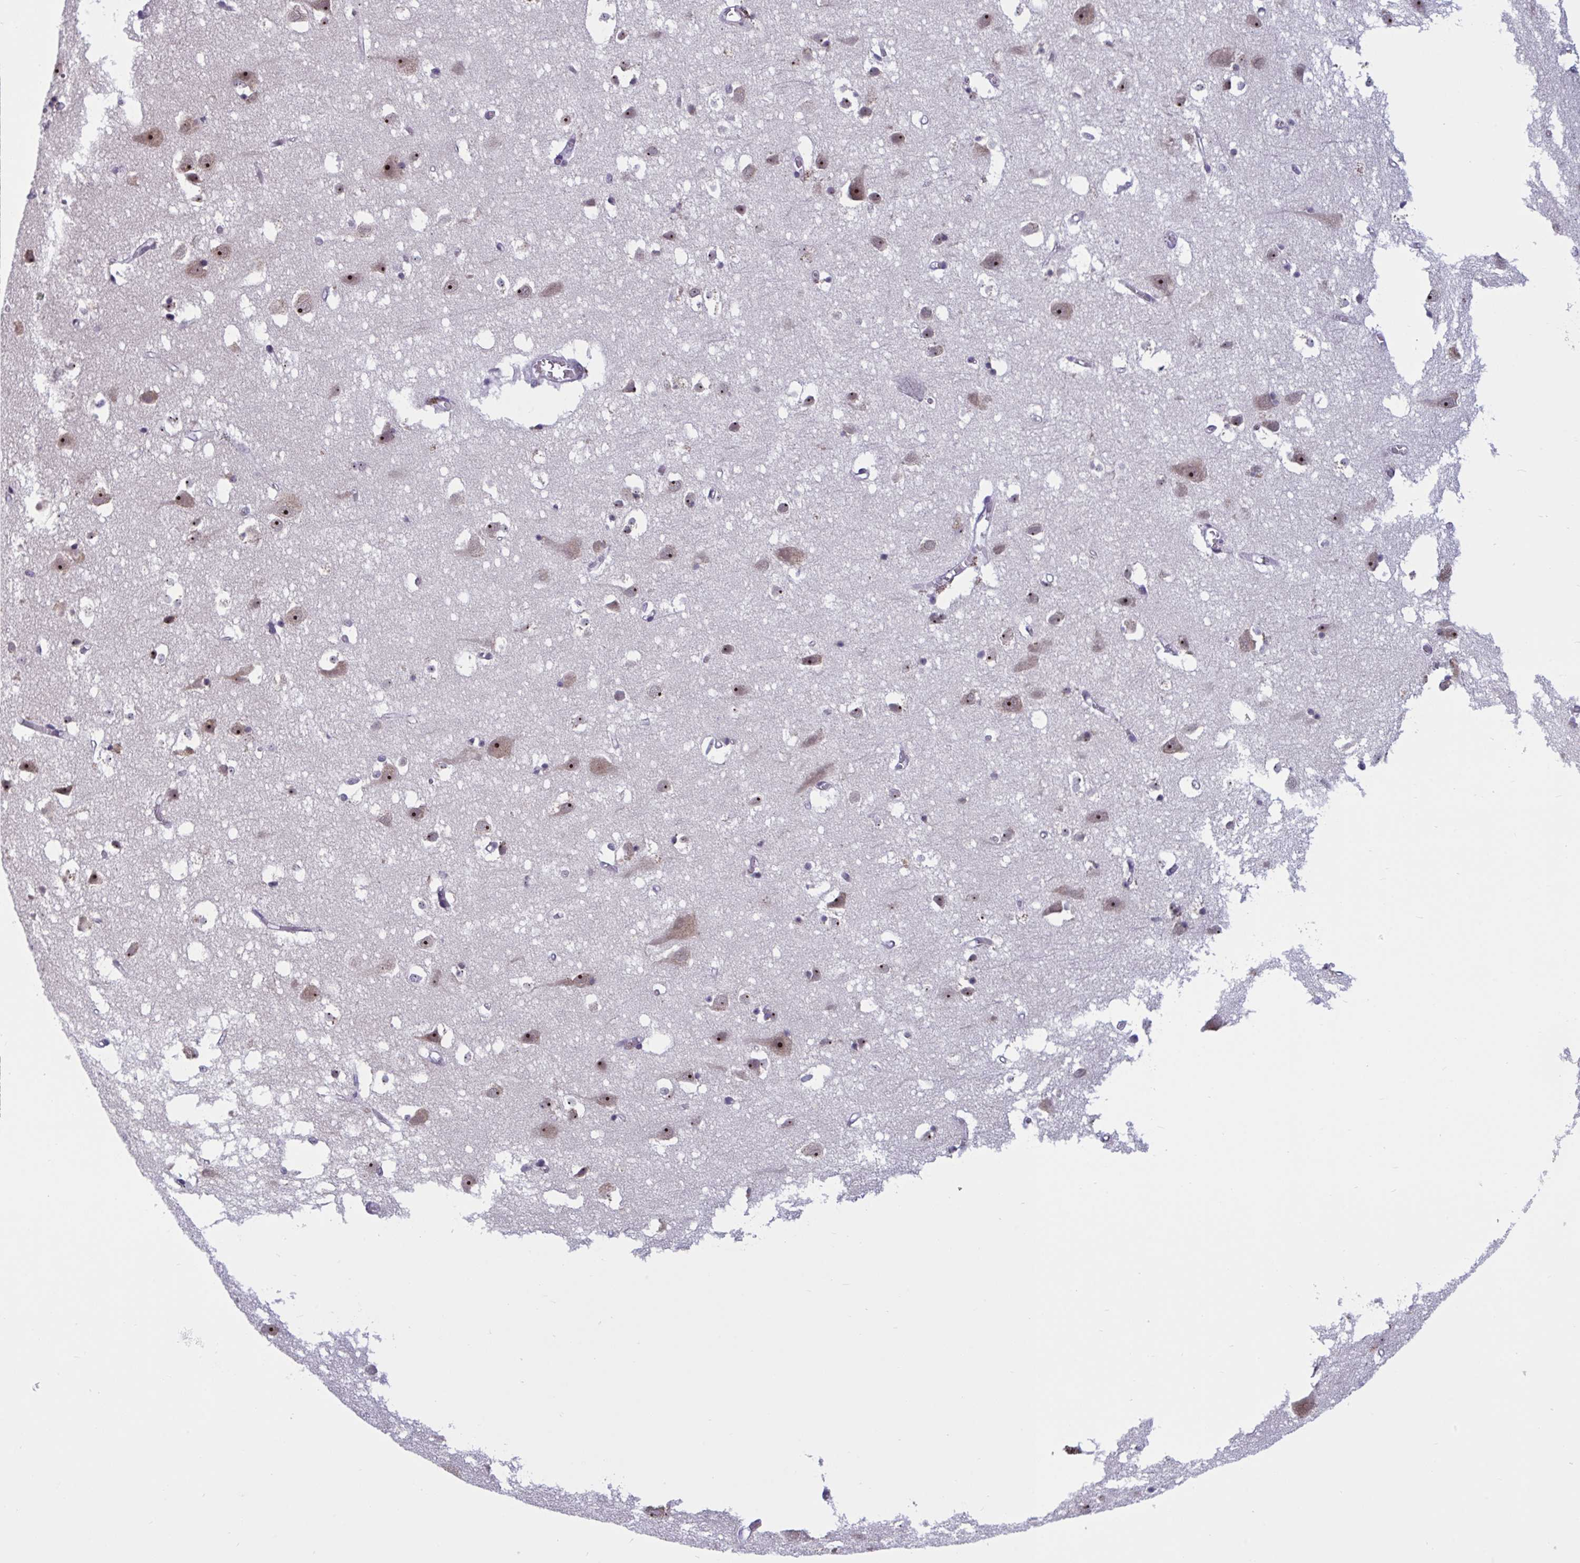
{"staining": {"intensity": "negative", "quantity": "none", "location": "none"}, "tissue": "cerebral cortex", "cell_type": "Endothelial cells", "image_type": "normal", "snomed": [{"axis": "morphology", "description": "Normal tissue, NOS"}, {"axis": "topography", "description": "Cerebral cortex"}], "caption": "A high-resolution photomicrograph shows immunohistochemistry staining of benign cerebral cortex, which reveals no significant positivity in endothelial cells.", "gene": "TGM6", "patient": {"sex": "male", "age": 70}}